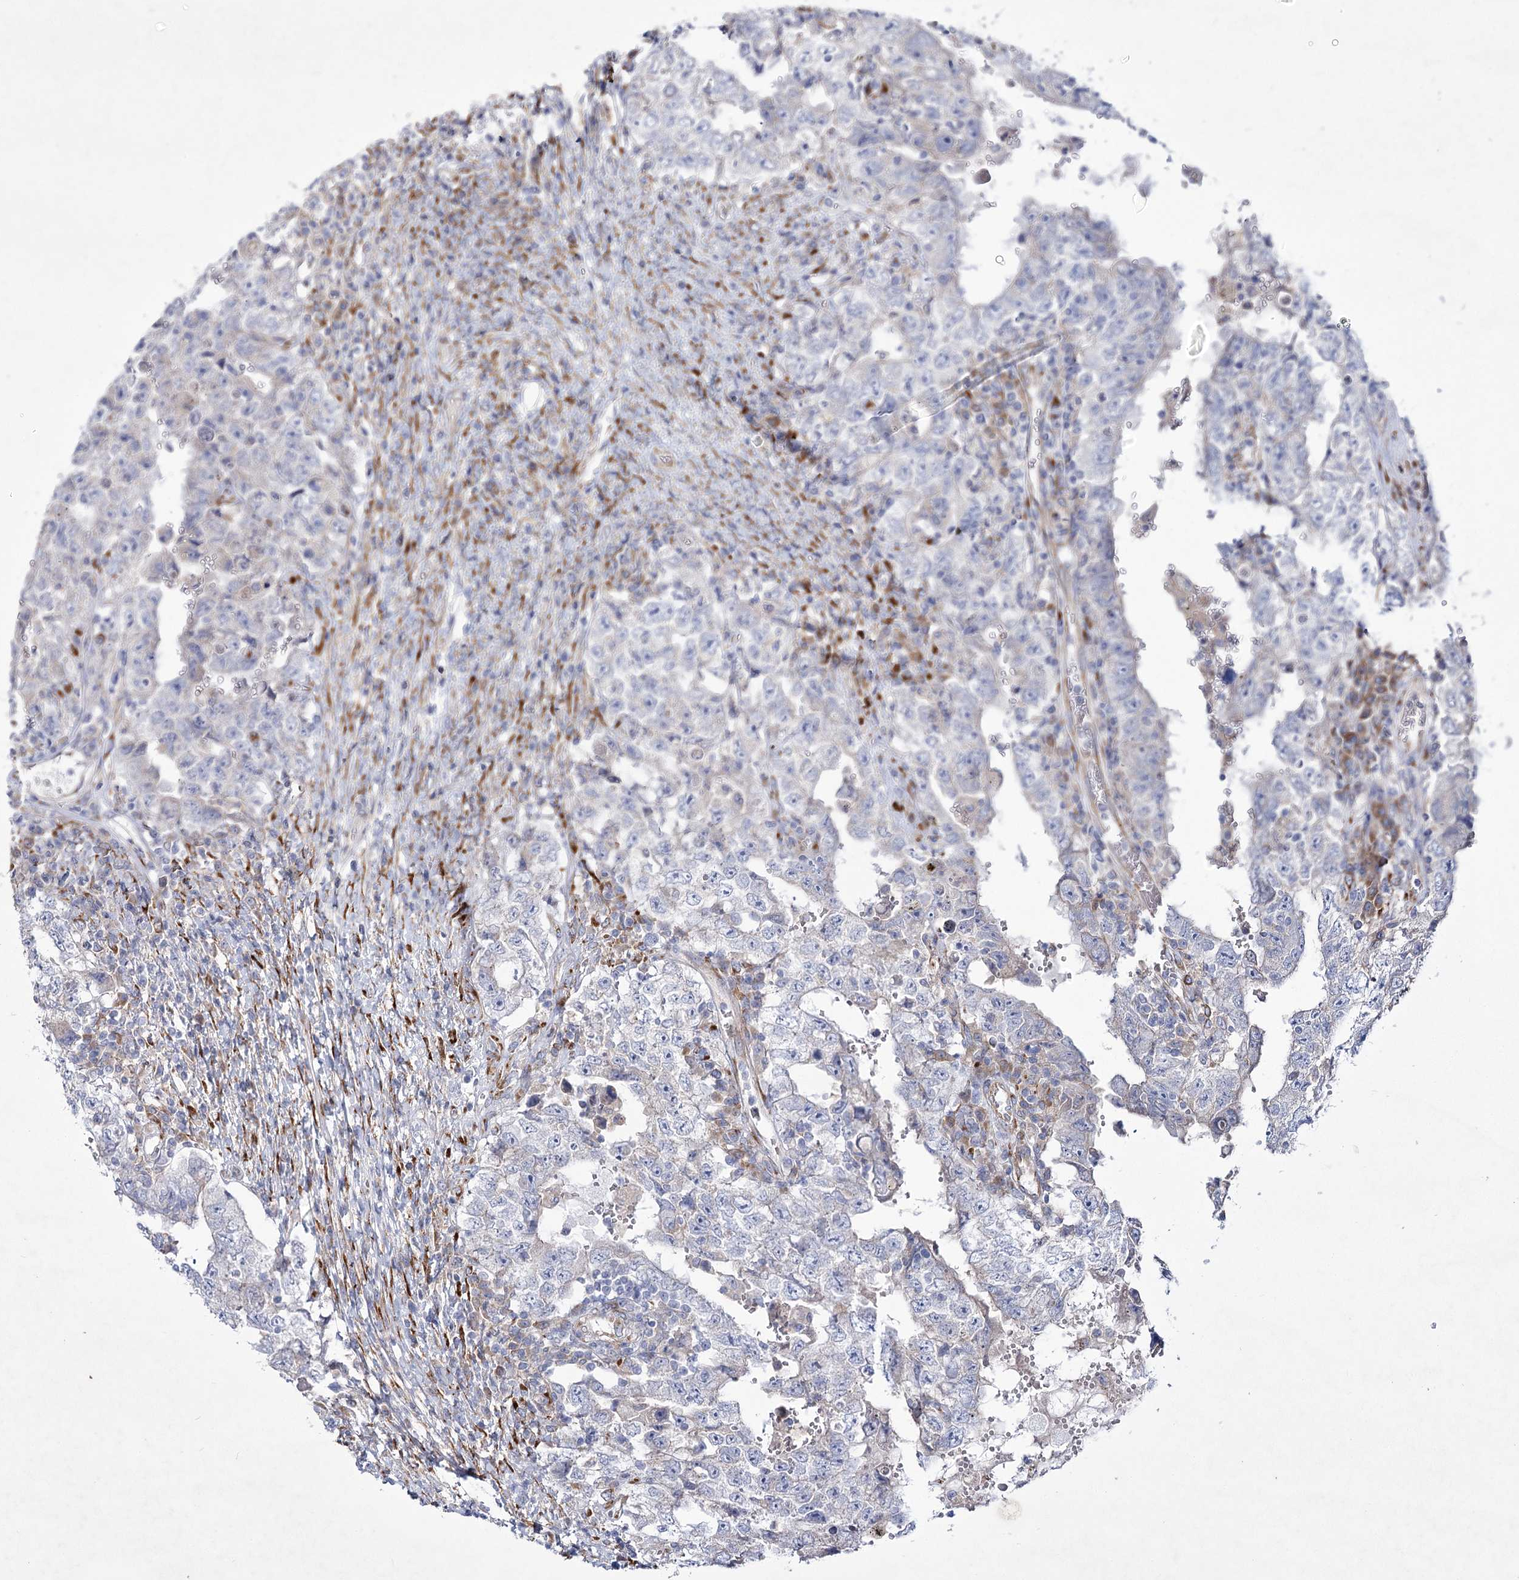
{"staining": {"intensity": "negative", "quantity": "none", "location": "none"}, "tissue": "testis cancer", "cell_type": "Tumor cells", "image_type": "cancer", "snomed": [{"axis": "morphology", "description": "Carcinoma, Embryonal, NOS"}, {"axis": "topography", "description": "Testis"}], "caption": "Tumor cells show no significant protein staining in embryonal carcinoma (testis).", "gene": "ARFGEF3", "patient": {"sex": "male", "age": 26}}